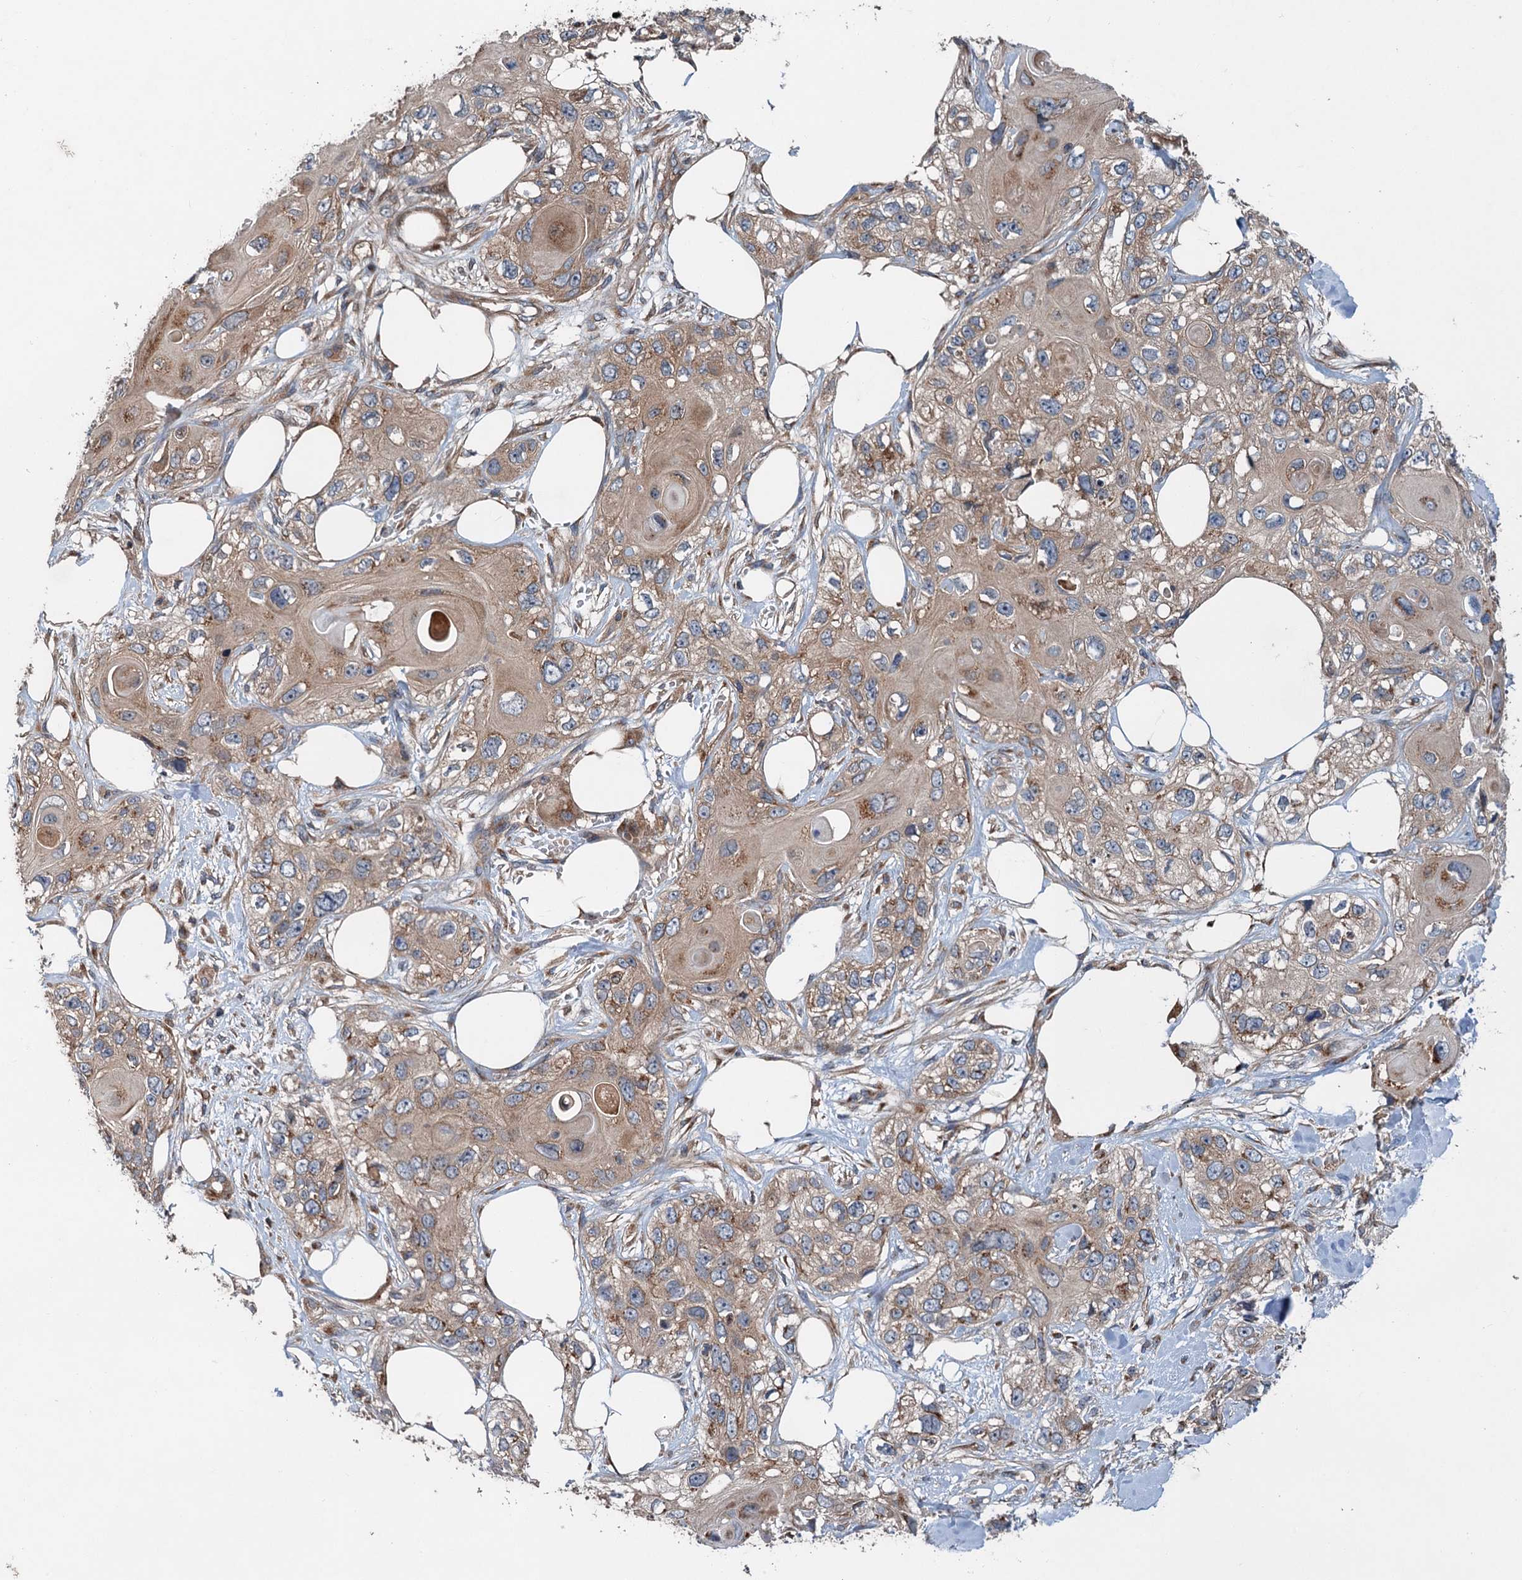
{"staining": {"intensity": "moderate", "quantity": ">75%", "location": "cytoplasmic/membranous"}, "tissue": "skin cancer", "cell_type": "Tumor cells", "image_type": "cancer", "snomed": [{"axis": "morphology", "description": "Normal tissue, NOS"}, {"axis": "morphology", "description": "Squamous cell carcinoma, NOS"}, {"axis": "topography", "description": "Skin"}], "caption": "High-power microscopy captured an immunohistochemistry image of skin squamous cell carcinoma, revealing moderate cytoplasmic/membranous expression in about >75% of tumor cells.", "gene": "COG3", "patient": {"sex": "male", "age": 72}}